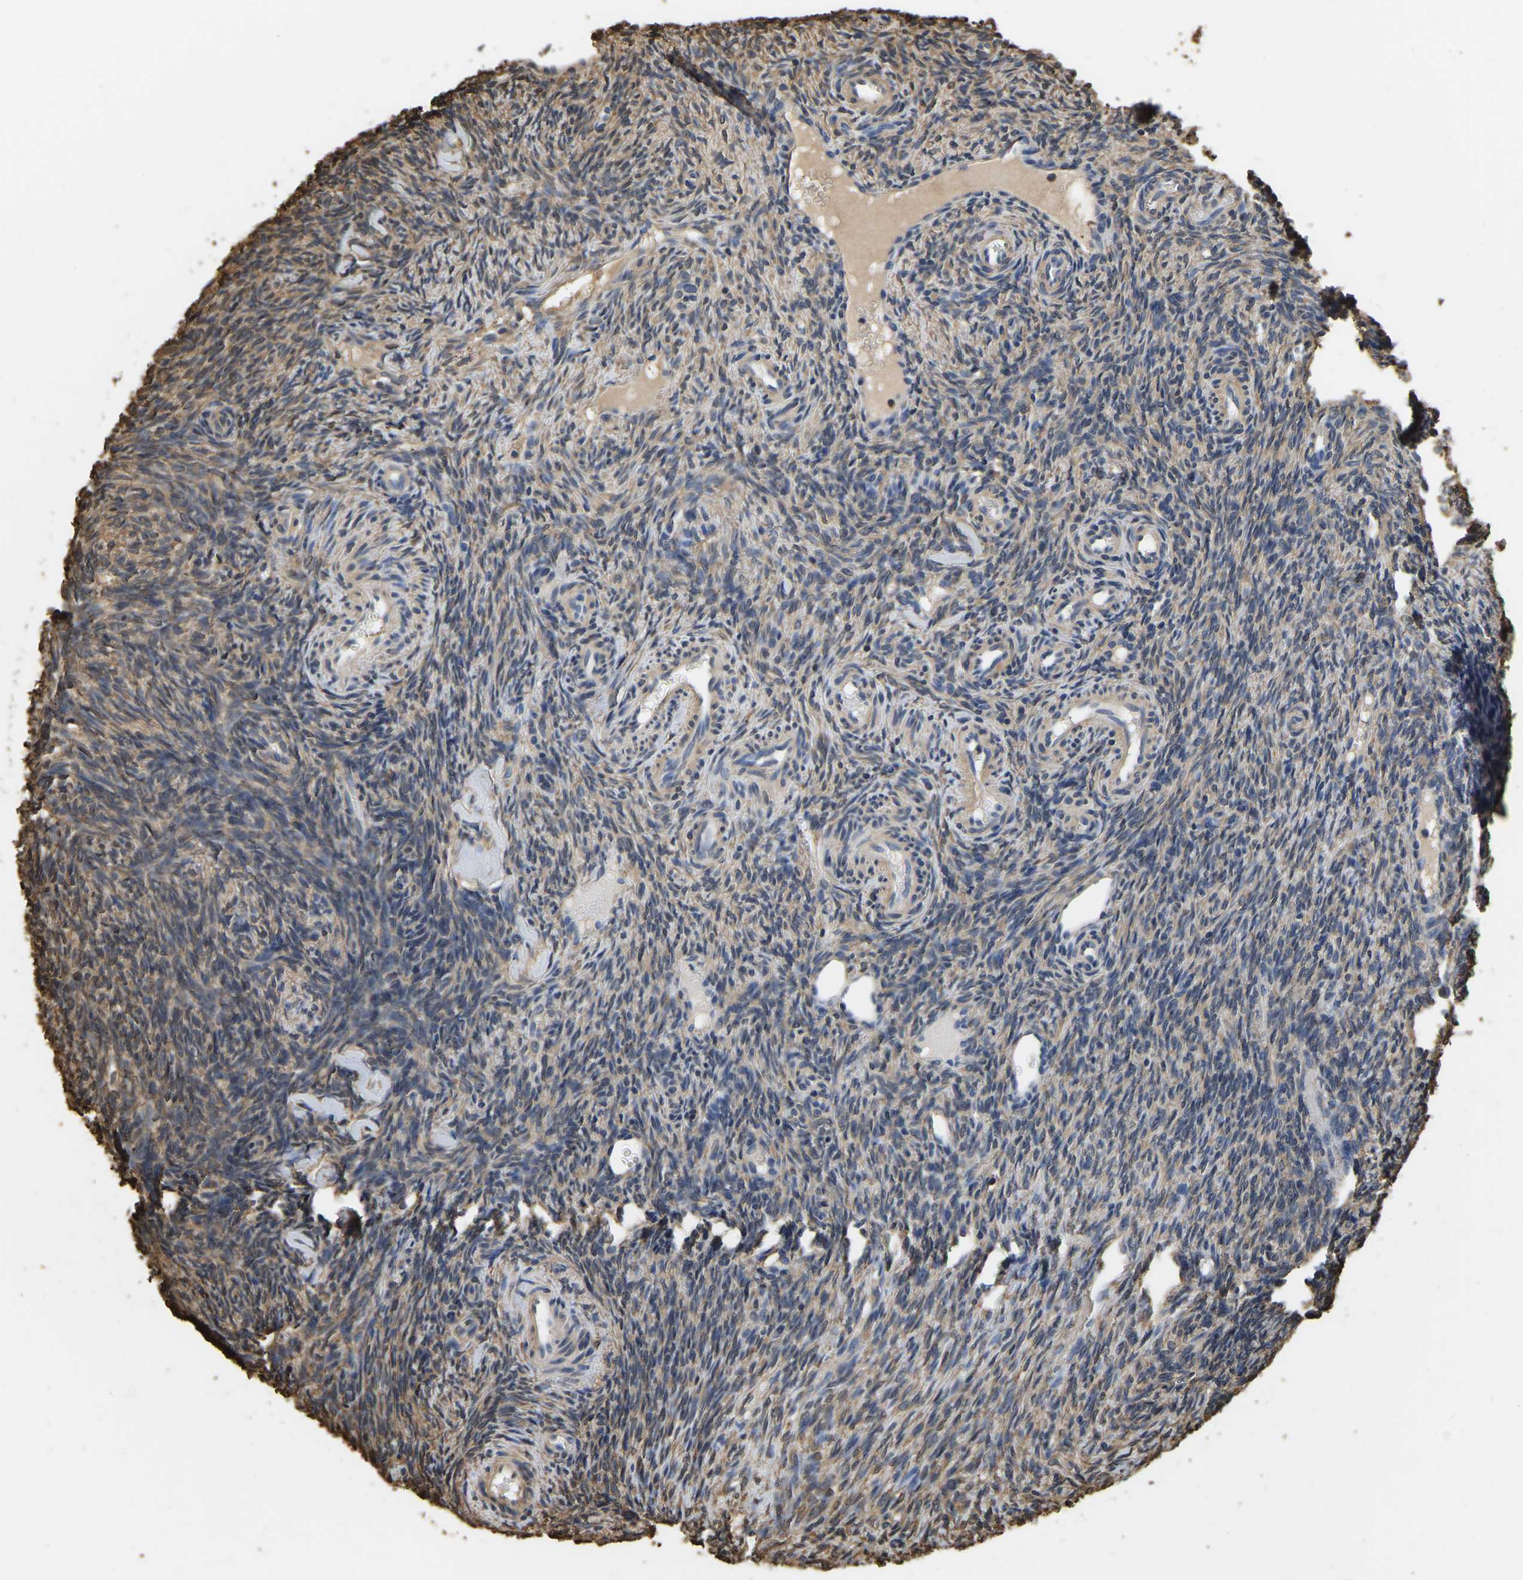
{"staining": {"intensity": "weak", "quantity": ">75%", "location": "cytoplasmic/membranous"}, "tissue": "ovary", "cell_type": "Follicle cells", "image_type": "normal", "snomed": [{"axis": "morphology", "description": "Normal tissue, NOS"}, {"axis": "topography", "description": "Ovary"}], "caption": "Immunohistochemical staining of normal ovary displays low levels of weak cytoplasmic/membranous expression in about >75% of follicle cells. Using DAB (brown) and hematoxylin (blue) stains, captured at high magnification using brightfield microscopy.", "gene": "LDHB", "patient": {"sex": "female", "age": 41}}